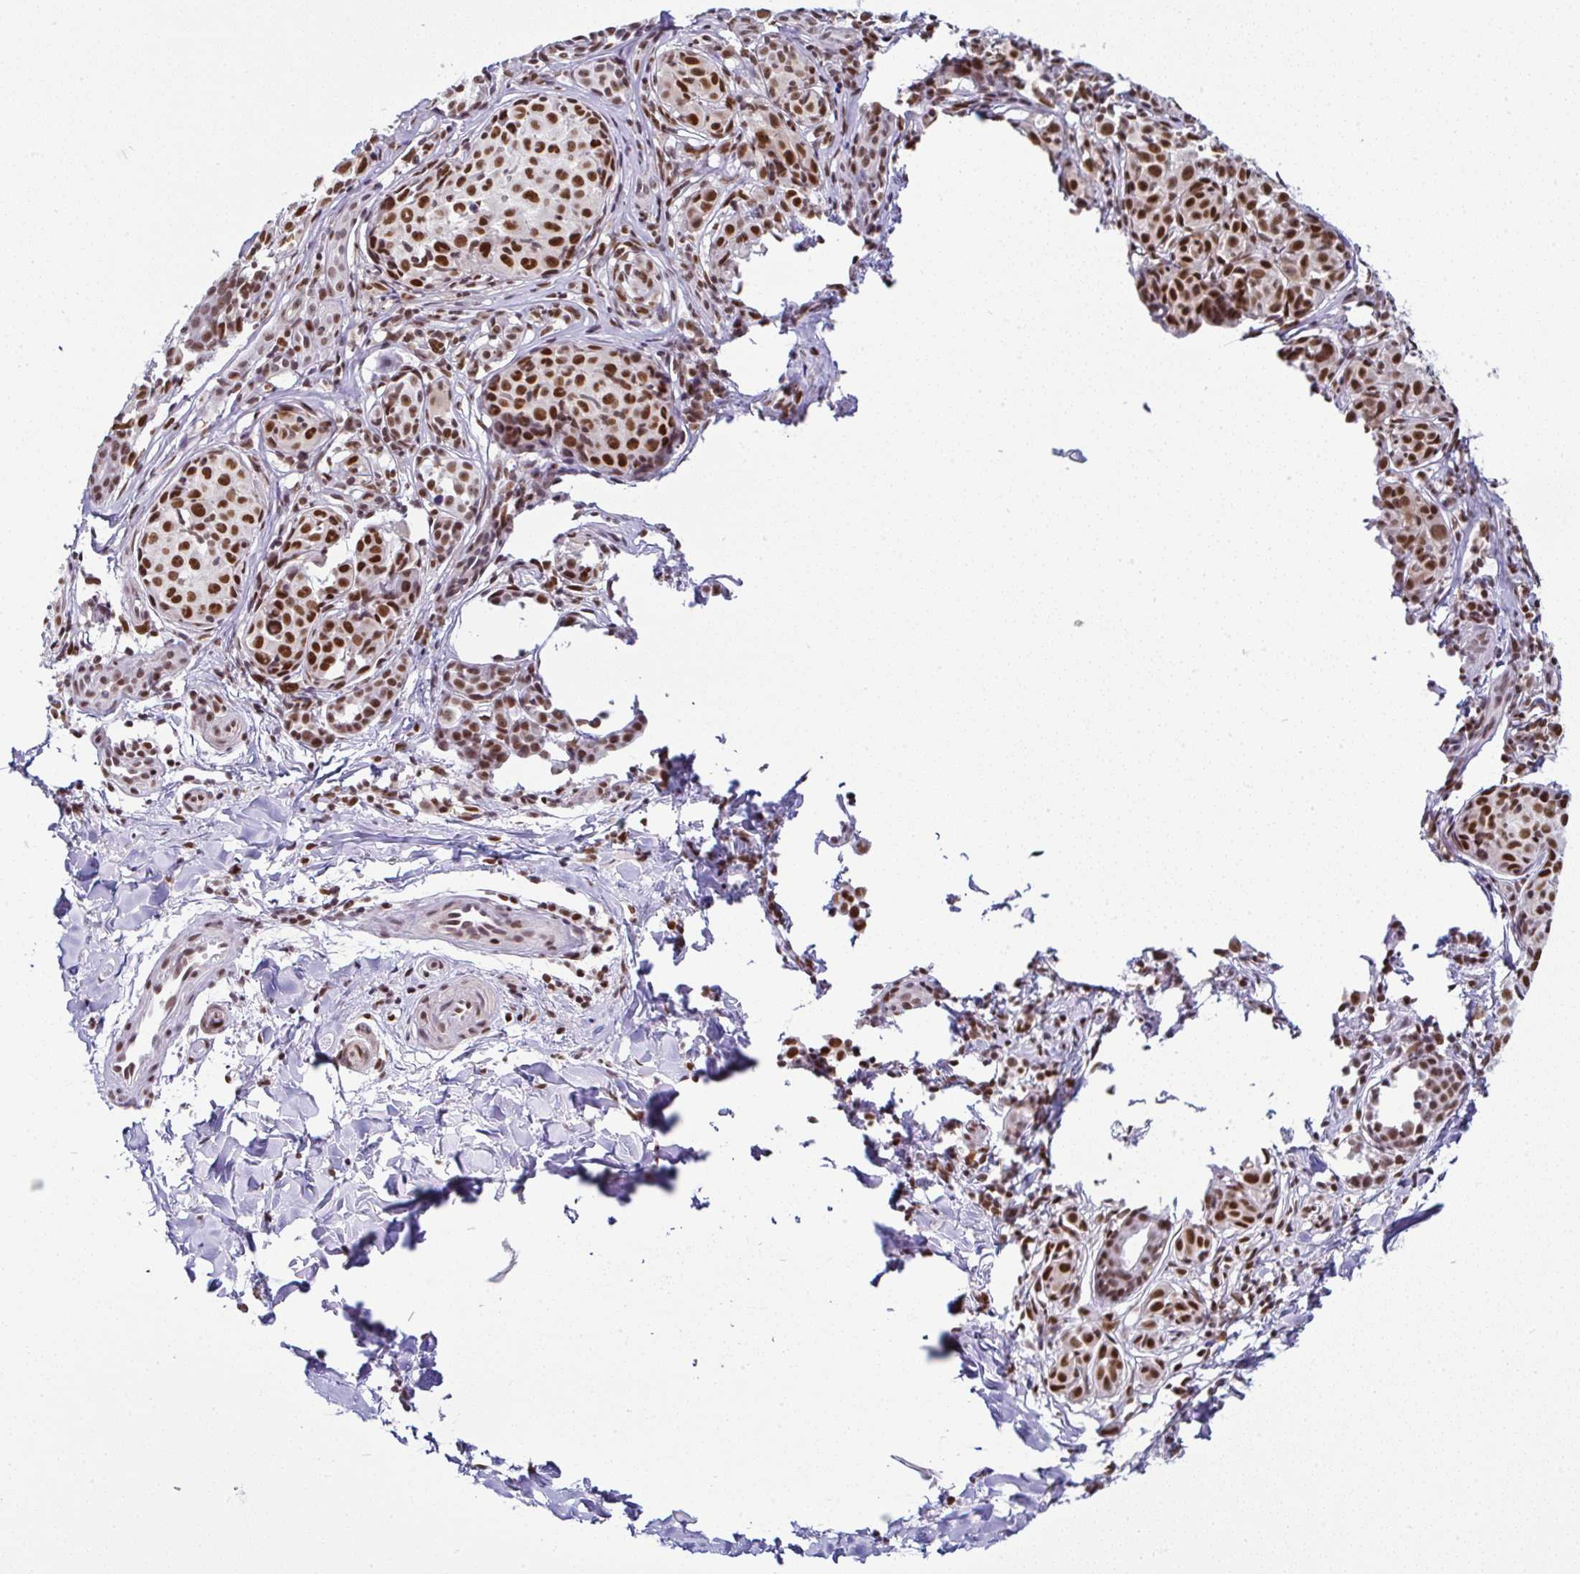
{"staining": {"intensity": "strong", "quantity": ">75%", "location": "nuclear"}, "tissue": "melanoma", "cell_type": "Tumor cells", "image_type": "cancer", "snomed": [{"axis": "morphology", "description": "Malignant melanoma, NOS"}, {"axis": "topography", "description": "Skin"}], "caption": "Melanoma stained with DAB IHC shows high levels of strong nuclear positivity in approximately >75% of tumor cells.", "gene": "DR1", "patient": {"sex": "female", "age": 35}}